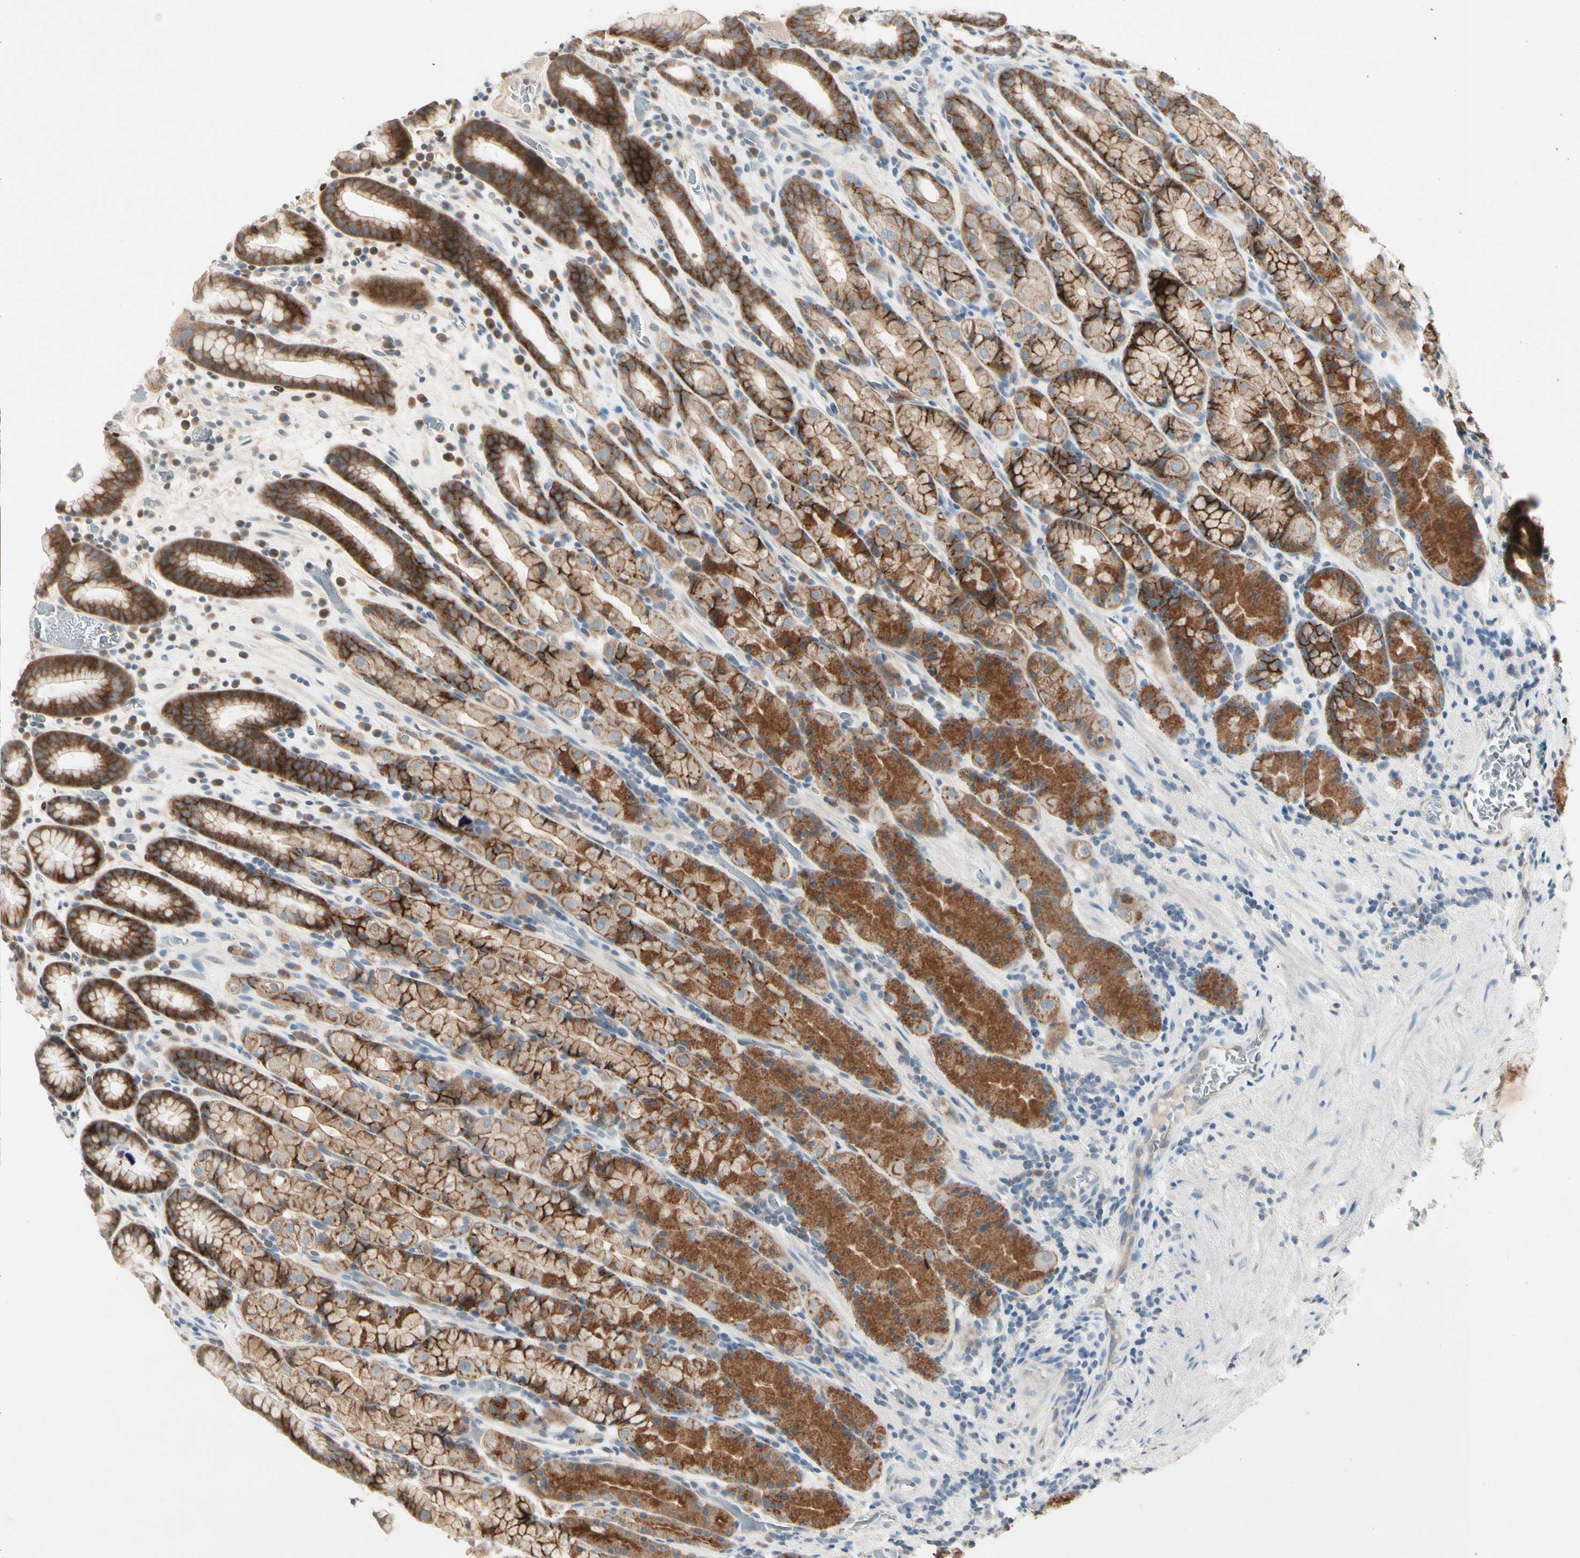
{"staining": {"intensity": "moderate", "quantity": ">75%", "location": "cytoplasmic/membranous"}, "tissue": "stomach", "cell_type": "Glandular cells", "image_type": "normal", "snomed": [{"axis": "morphology", "description": "Normal tissue, NOS"}, {"axis": "topography", "description": "Stomach, upper"}], "caption": "Protein expression analysis of unremarkable stomach shows moderate cytoplasmic/membranous positivity in approximately >75% of glandular cells.", "gene": "IL1R1", "patient": {"sex": "male", "age": 68}}